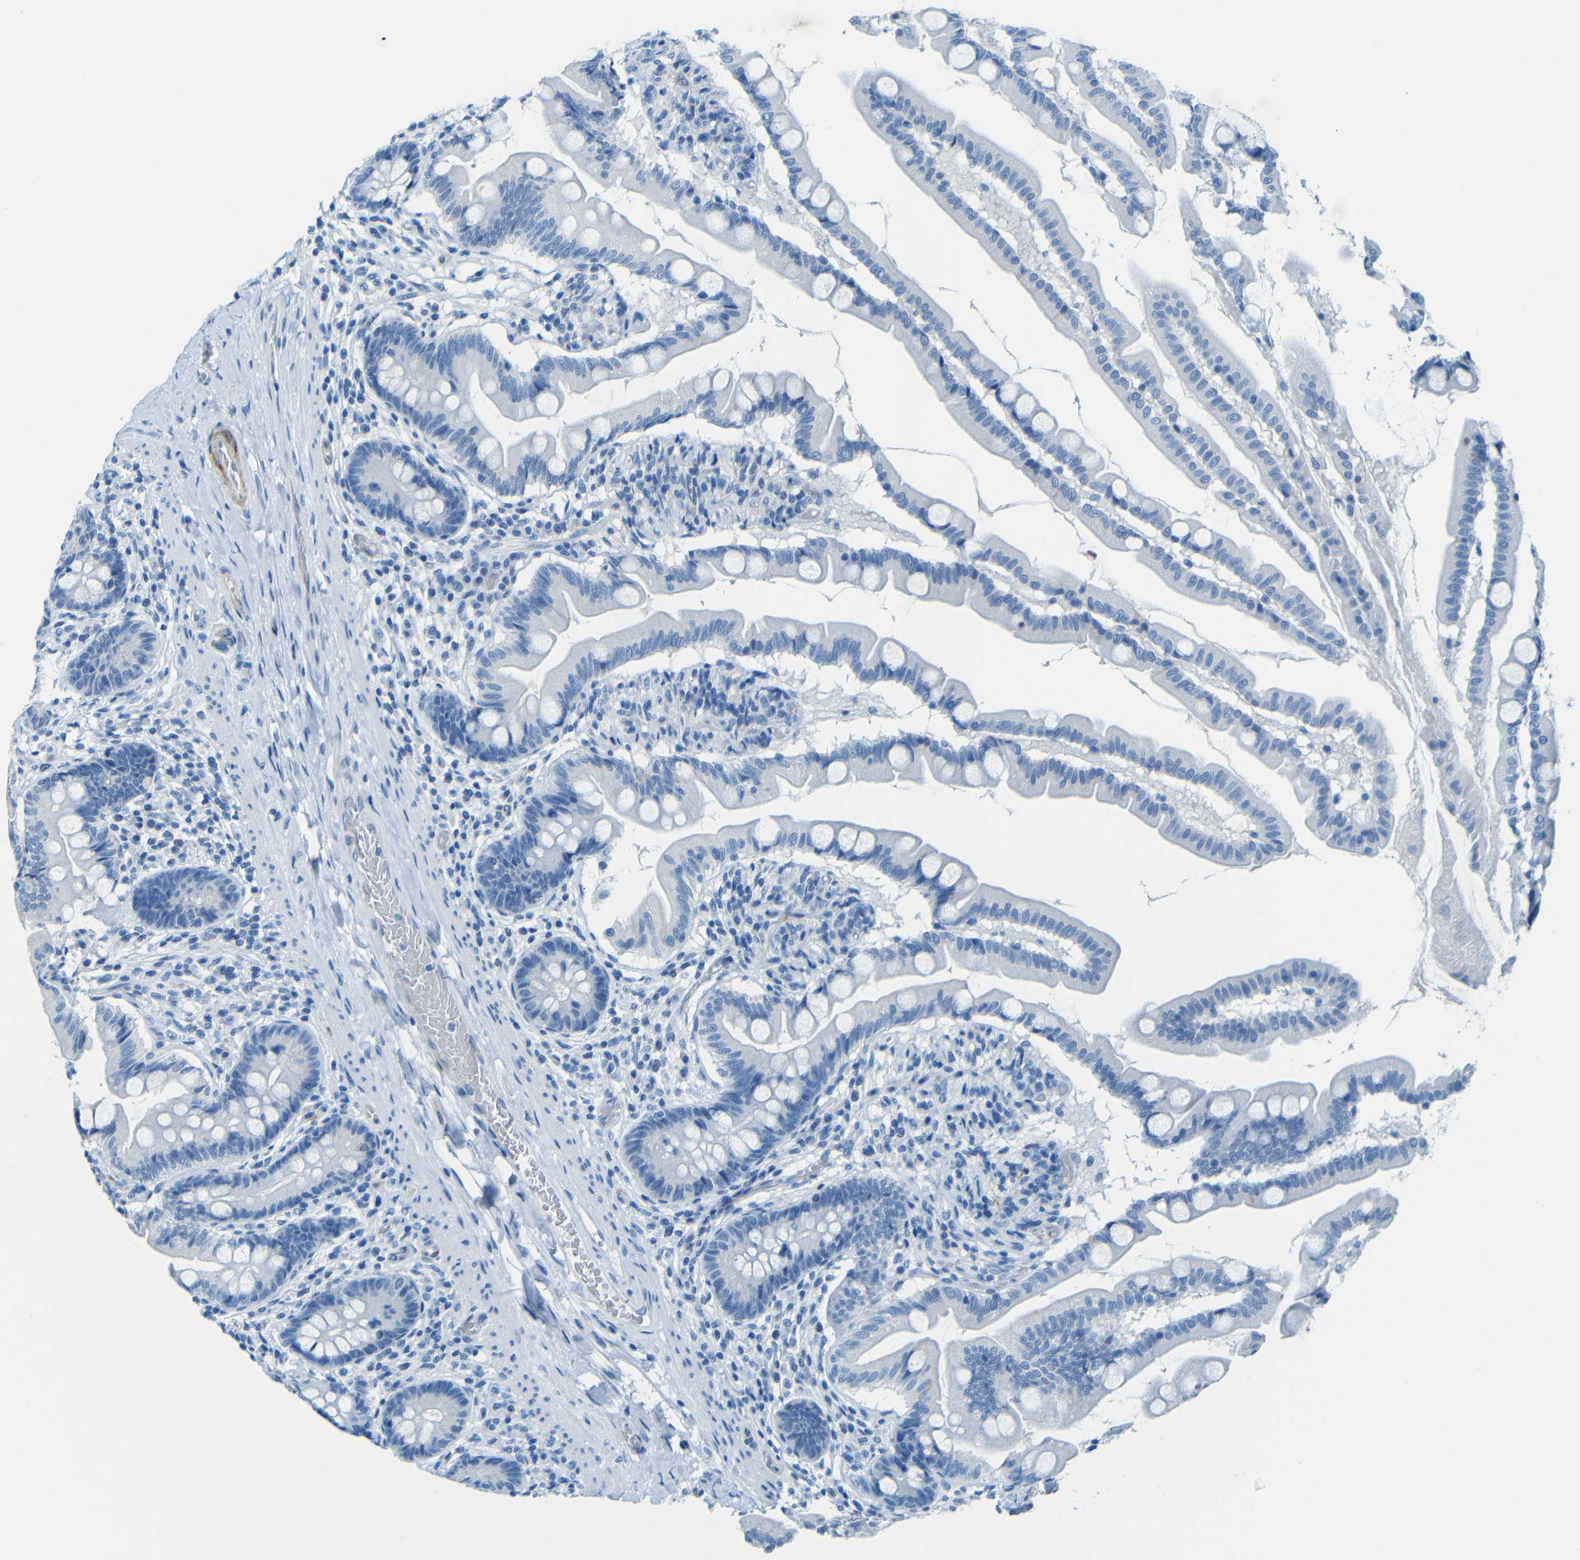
{"staining": {"intensity": "negative", "quantity": "none", "location": "none"}, "tissue": "small intestine", "cell_type": "Glandular cells", "image_type": "normal", "snomed": [{"axis": "morphology", "description": "Normal tissue, NOS"}, {"axis": "topography", "description": "Small intestine"}], "caption": "This is an immunohistochemistry (IHC) histopathology image of benign human small intestine. There is no expression in glandular cells.", "gene": "MAP2", "patient": {"sex": "female", "age": 56}}